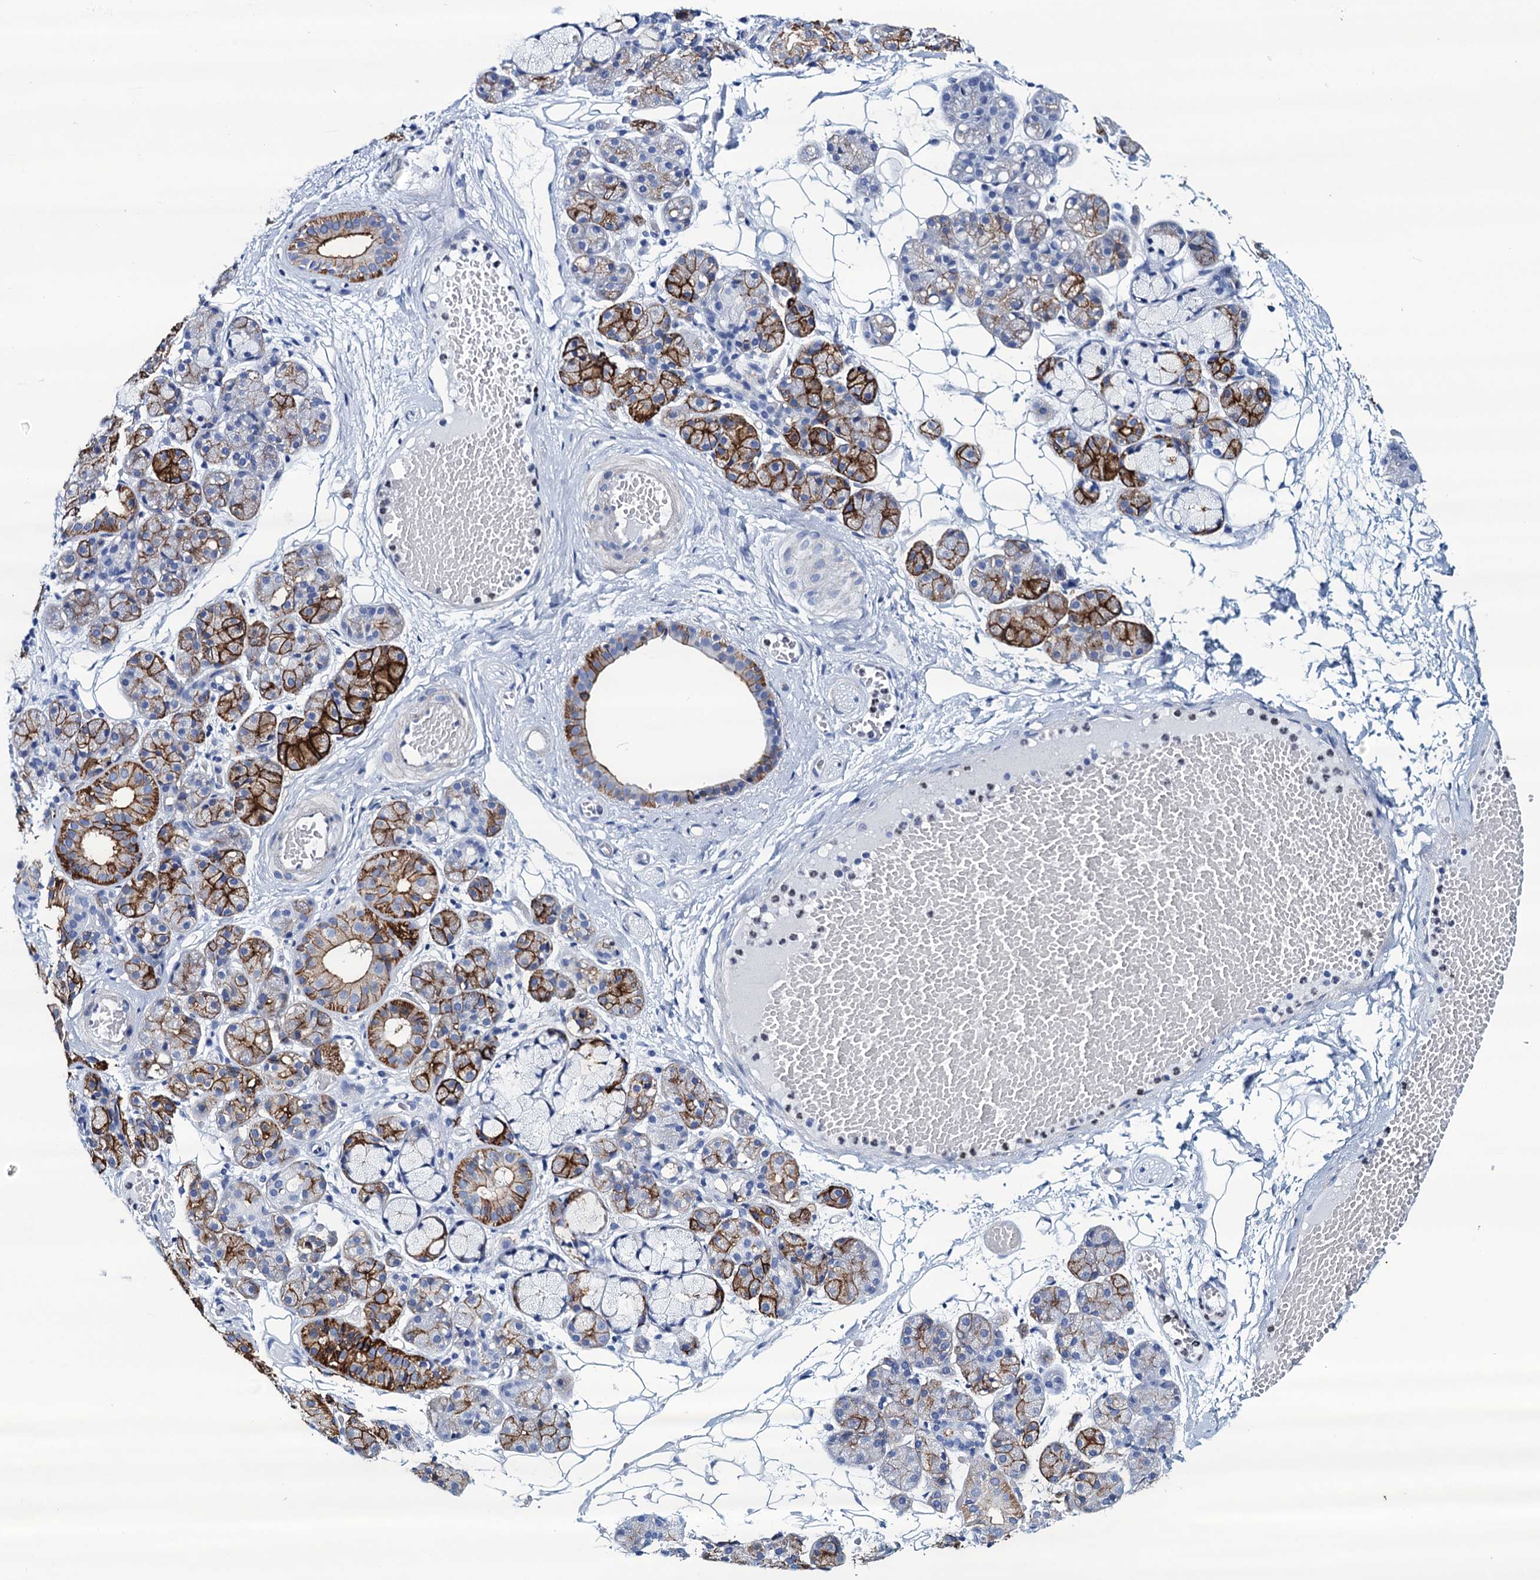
{"staining": {"intensity": "strong", "quantity": "25%-75%", "location": "cytoplasmic/membranous"}, "tissue": "salivary gland", "cell_type": "Glandular cells", "image_type": "normal", "snomed": [{"axis": "morphology", "description": "Normal tissue, NOS"}, {"axis": "topography", "description": "Salivary gland"}], "caption": "Approximately 25%-75% of glandular cells in normal salivary gland show strong cytoplasmic/membranous protein expression as visualized by brown immunohistochemical staining.", "gene": "RHCG", "patient": {"sex": "male", "age": 63}}